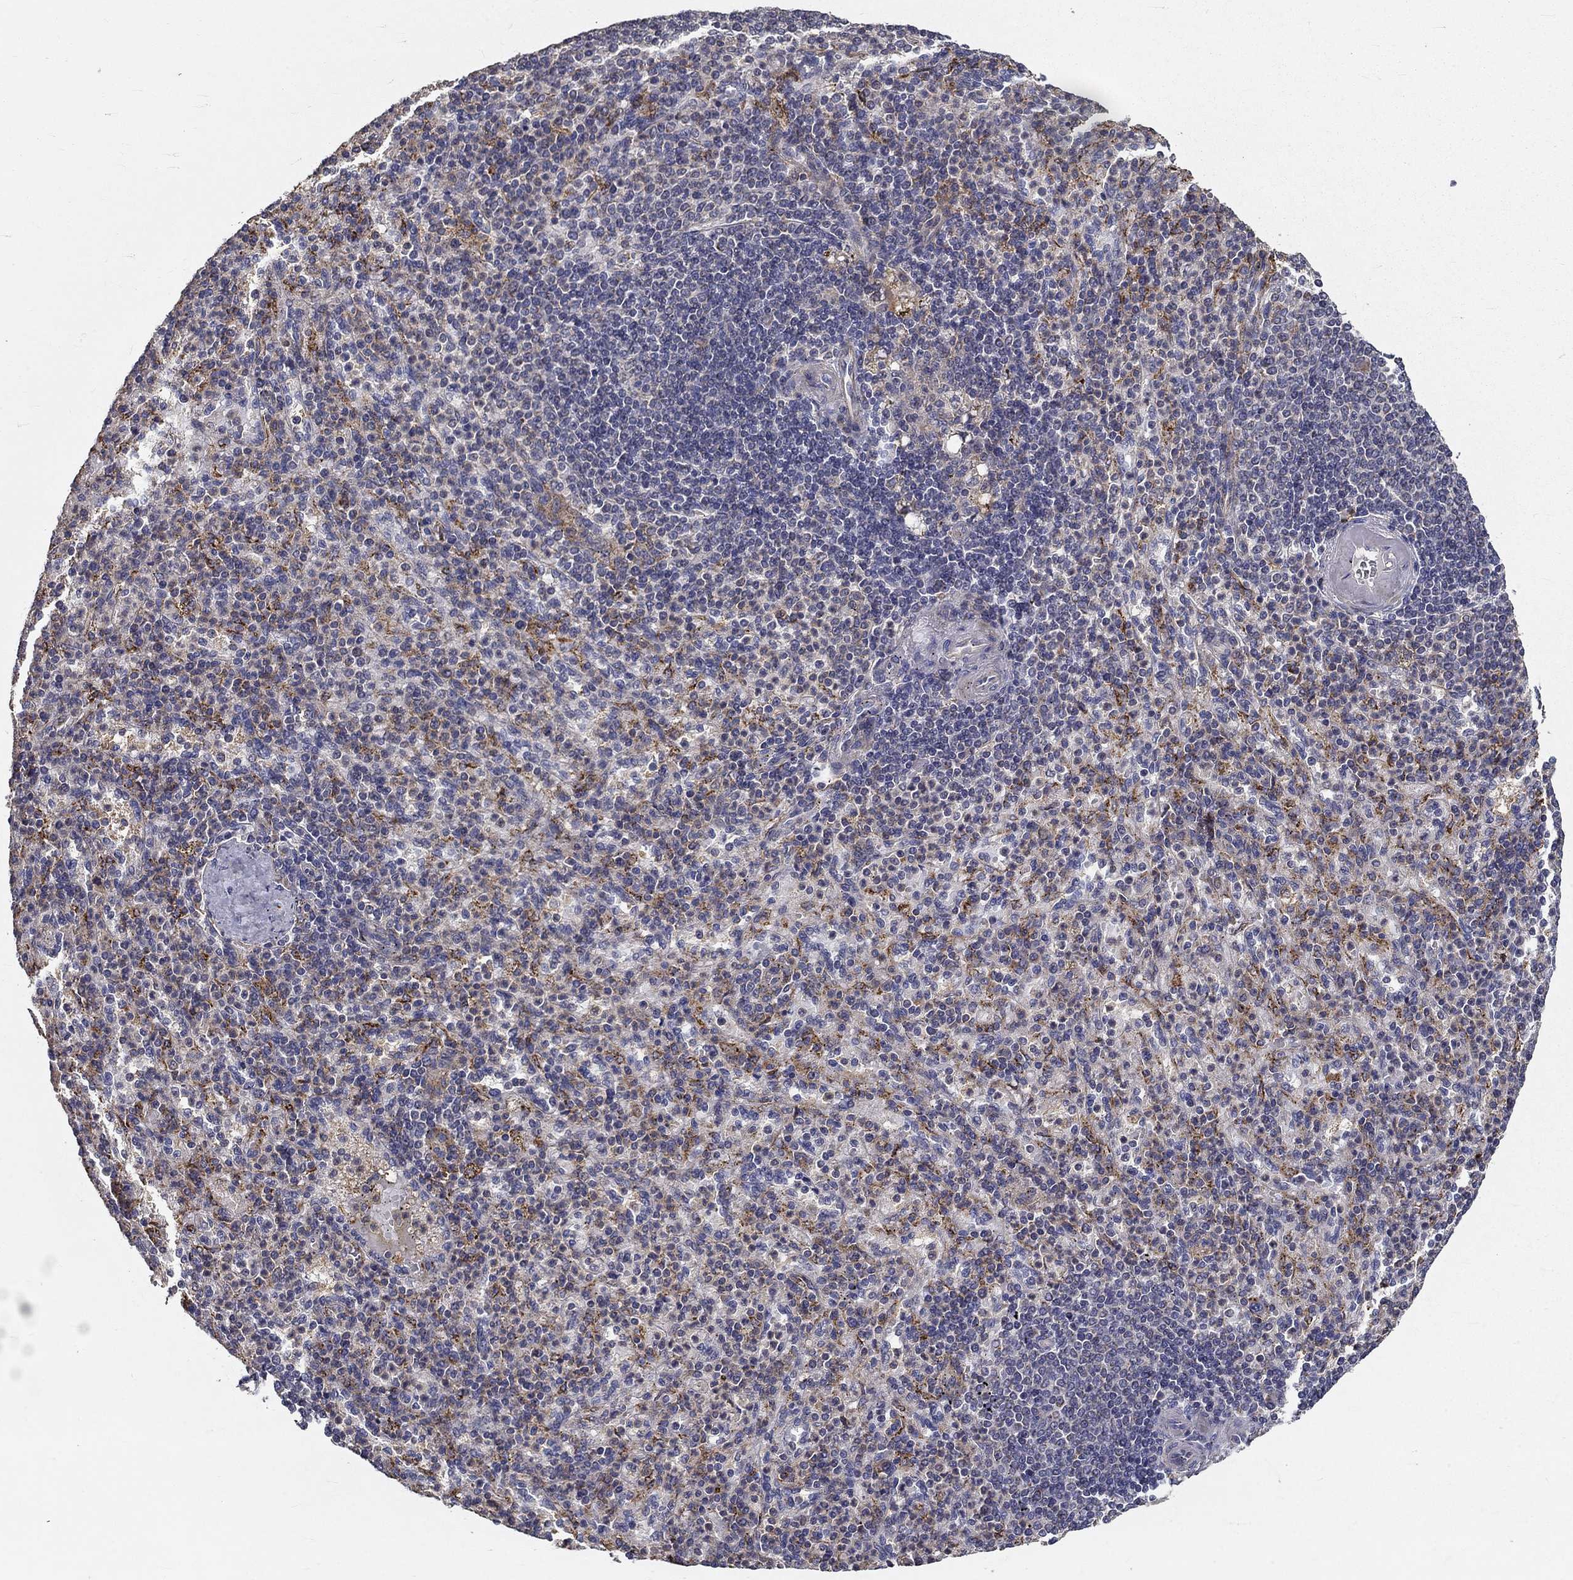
{"staining": {"intensity": "moderate", "quantity": "<25%", "location": "cytoplasmic/membranous"}, "tissue": "spleen", "cell_type": "Cells in red pulp", "image_type": "normal", "snomed": [{"axis": "morphology", "description": "Normal tissue, NOS"}, {"axis": "topography", "description": "Spleen"}], "caption": "Protein expression analysis of benign human spleen reveals moderate cytoplasmic/membranous positivity in about <25% of cells in red pulp. The protein is shown in brown color, while the nuclei are stained blue.", "gene": "ALDH4A1", "patient": {"sex": "female", "age": 74}}